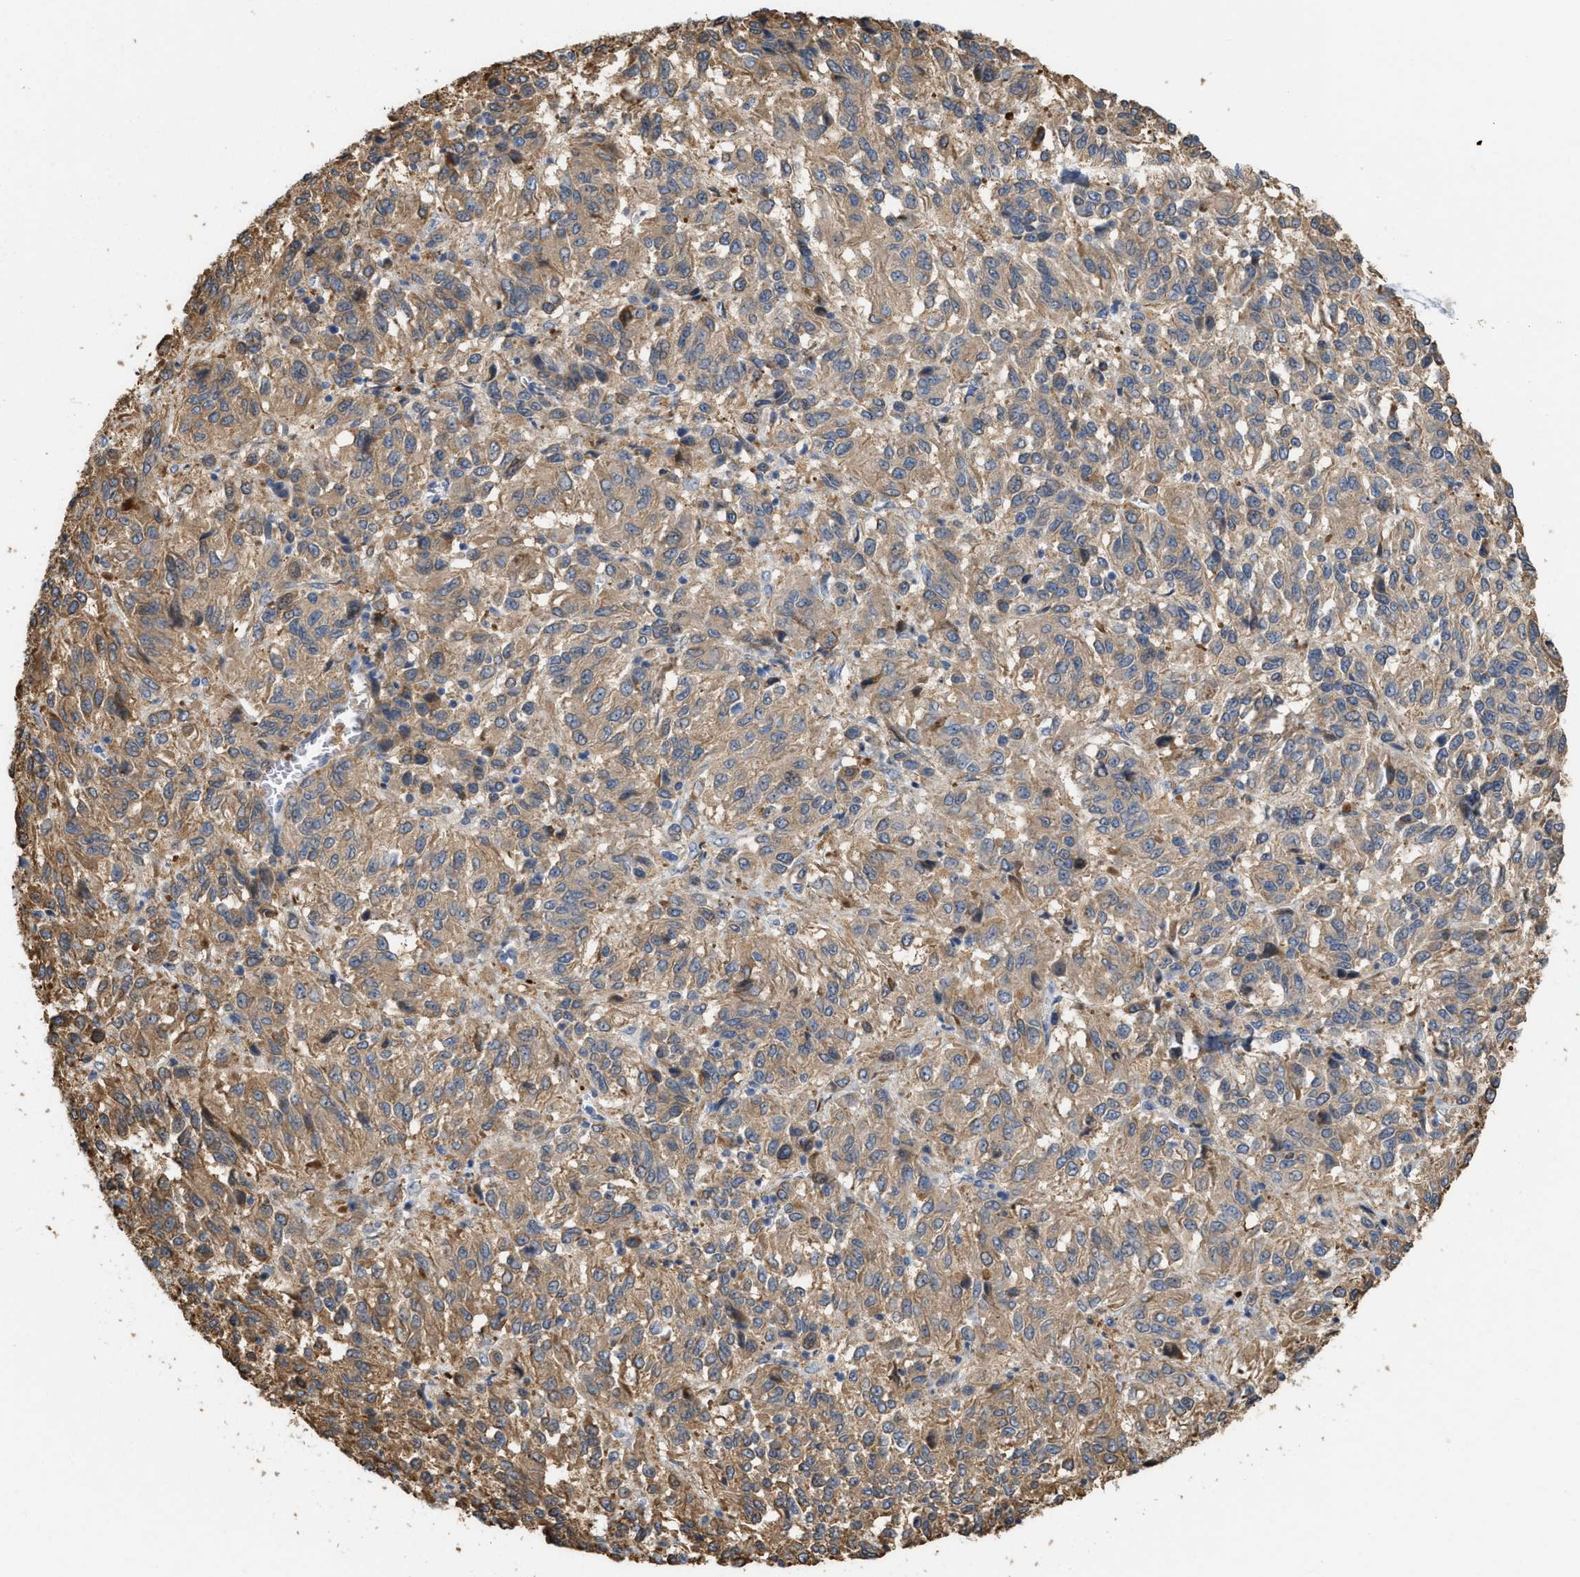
{"staining": {"intensity": "moderate", "quantity": ">75%", "location": "cytoplasmic/membranous"}, "tissue": "melanoma", "cell_type": "Tumor cells", "image_type": "cancer", "snomed": [{"axis": "morphology", "description": "Malignant melanoma, Metastatic site"}, {"axis": "topography", "description": "Lung"}], "caption": "Immunohistochemistry (IHC) histopathology image of neoplastic tissue: malignant melanoma (metastatic site) stained using immunohistochemistry exhibits medium levels of moderate protein expression localized specifically in the cytoplasmic/membranous of tumor cells, appearing as a cytoplasmic/membranous brown color.", "gene": "CSNK1A1", "patient": {"sex": "male", "age": 64}}